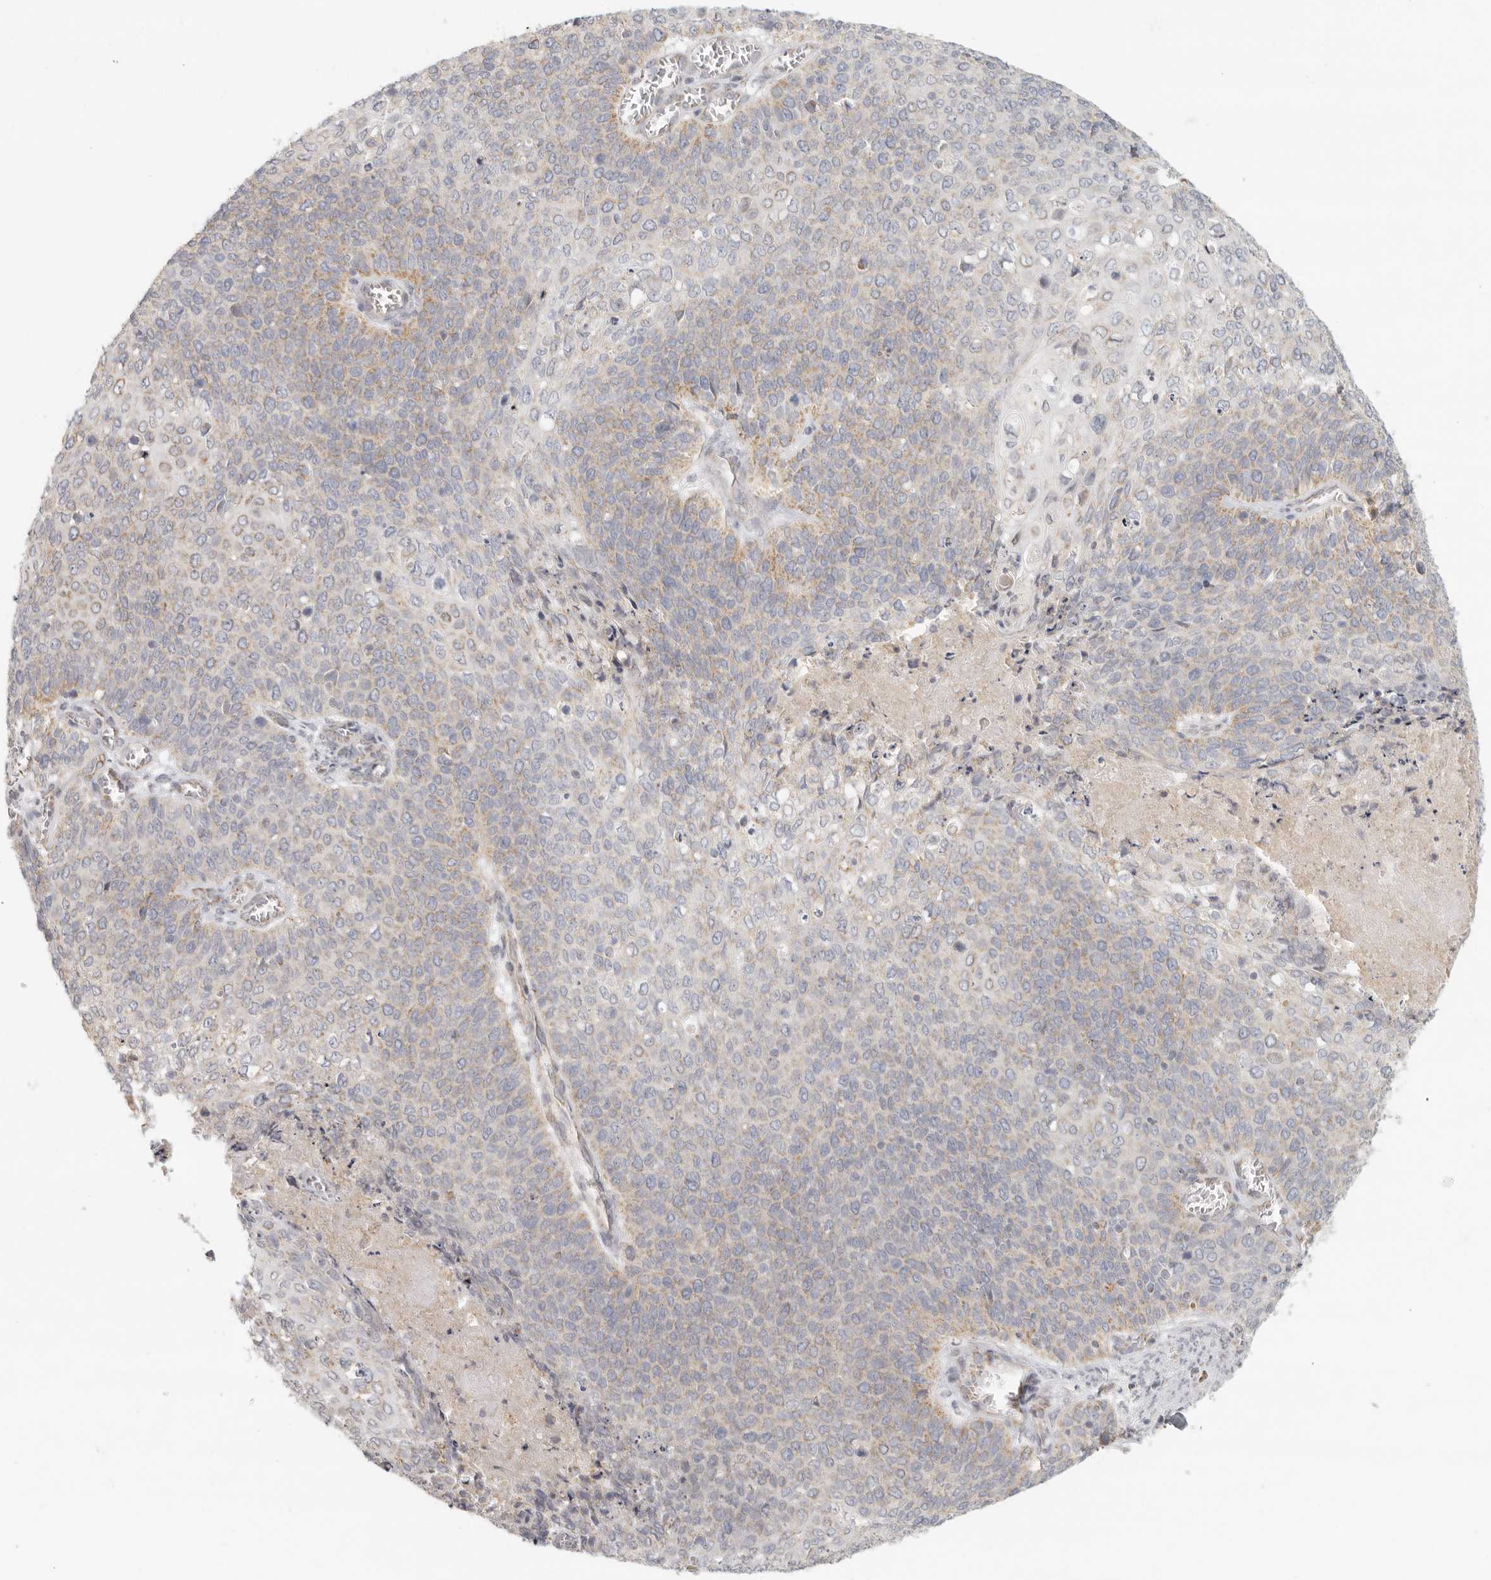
{"staining": {"intensity": "weak", "quantity": "25%-75%", "location": "cytoplasmic/membranous"}, "tissue": "cervical cancer", "cell_type": "Tumor cells", "image_type": "cancer", "snomed": [{"axis": "morphology", "description": "Squamous cell carcinoma, NOS"}, {"axis": "topography", "description": "Cervix"}], "caption": "DAB (3,3'-diaminobenzidine) immunohistochemical staining of cervical cancer reveals weak cytoplasmic/membranous protein expression in about 25%-75% of tumor cells.", "gene": "KDF1", "patient": {"sex": "female", "age": 39}}